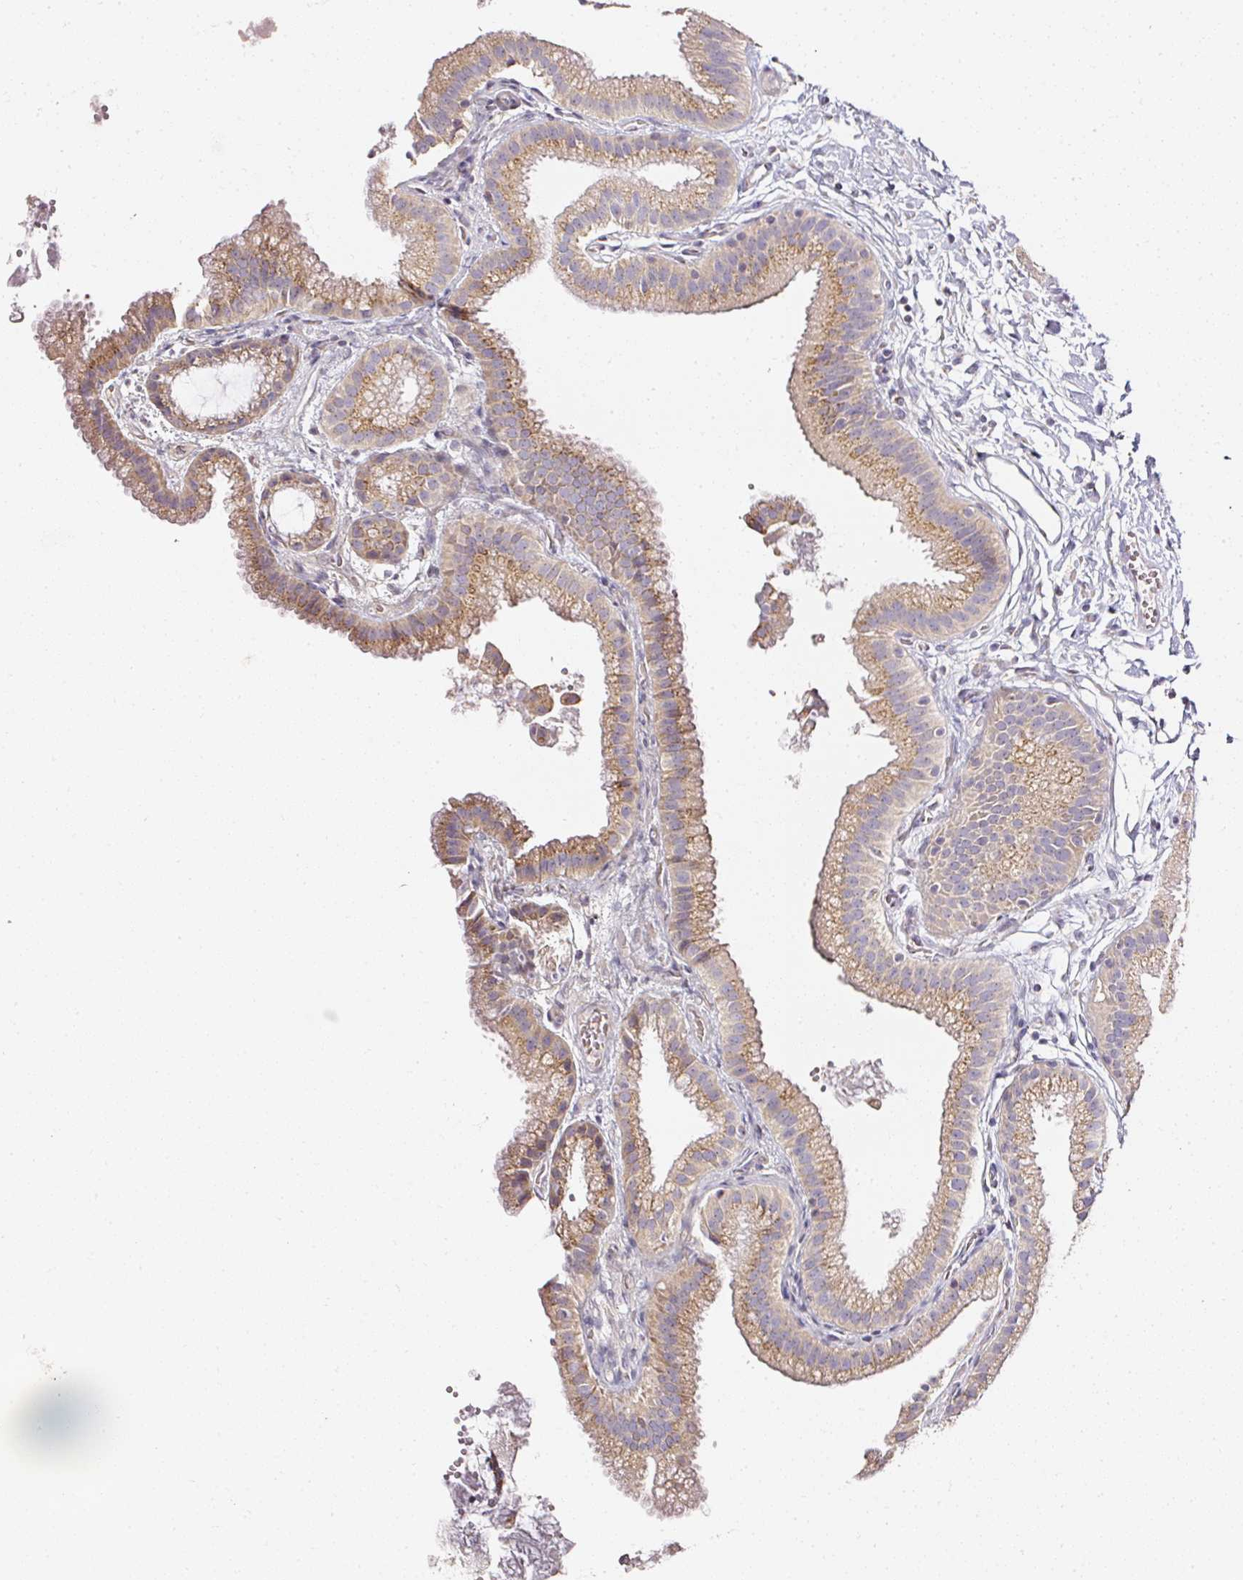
{"staining": {"intensity": "moderate", "quantity": ">75%", "location": "cytoplasmic/membranous"}, "tissue": "gallbladder", "cell_type": "Glandular cells", "image_type": "normal", "snomed": [{"axis": "morphology", "description": "Normal tissue, NOS"}, {"axis": "topography", "description": "Gallbladder"}], "caption": "Gallbladder stained with a brown dye exhibits moderate cytoplasmic/membranous positive staining in about >75% of glandular cells.", "gene": "NTRK1", "patient": {"sex": "female", "age": 63}}